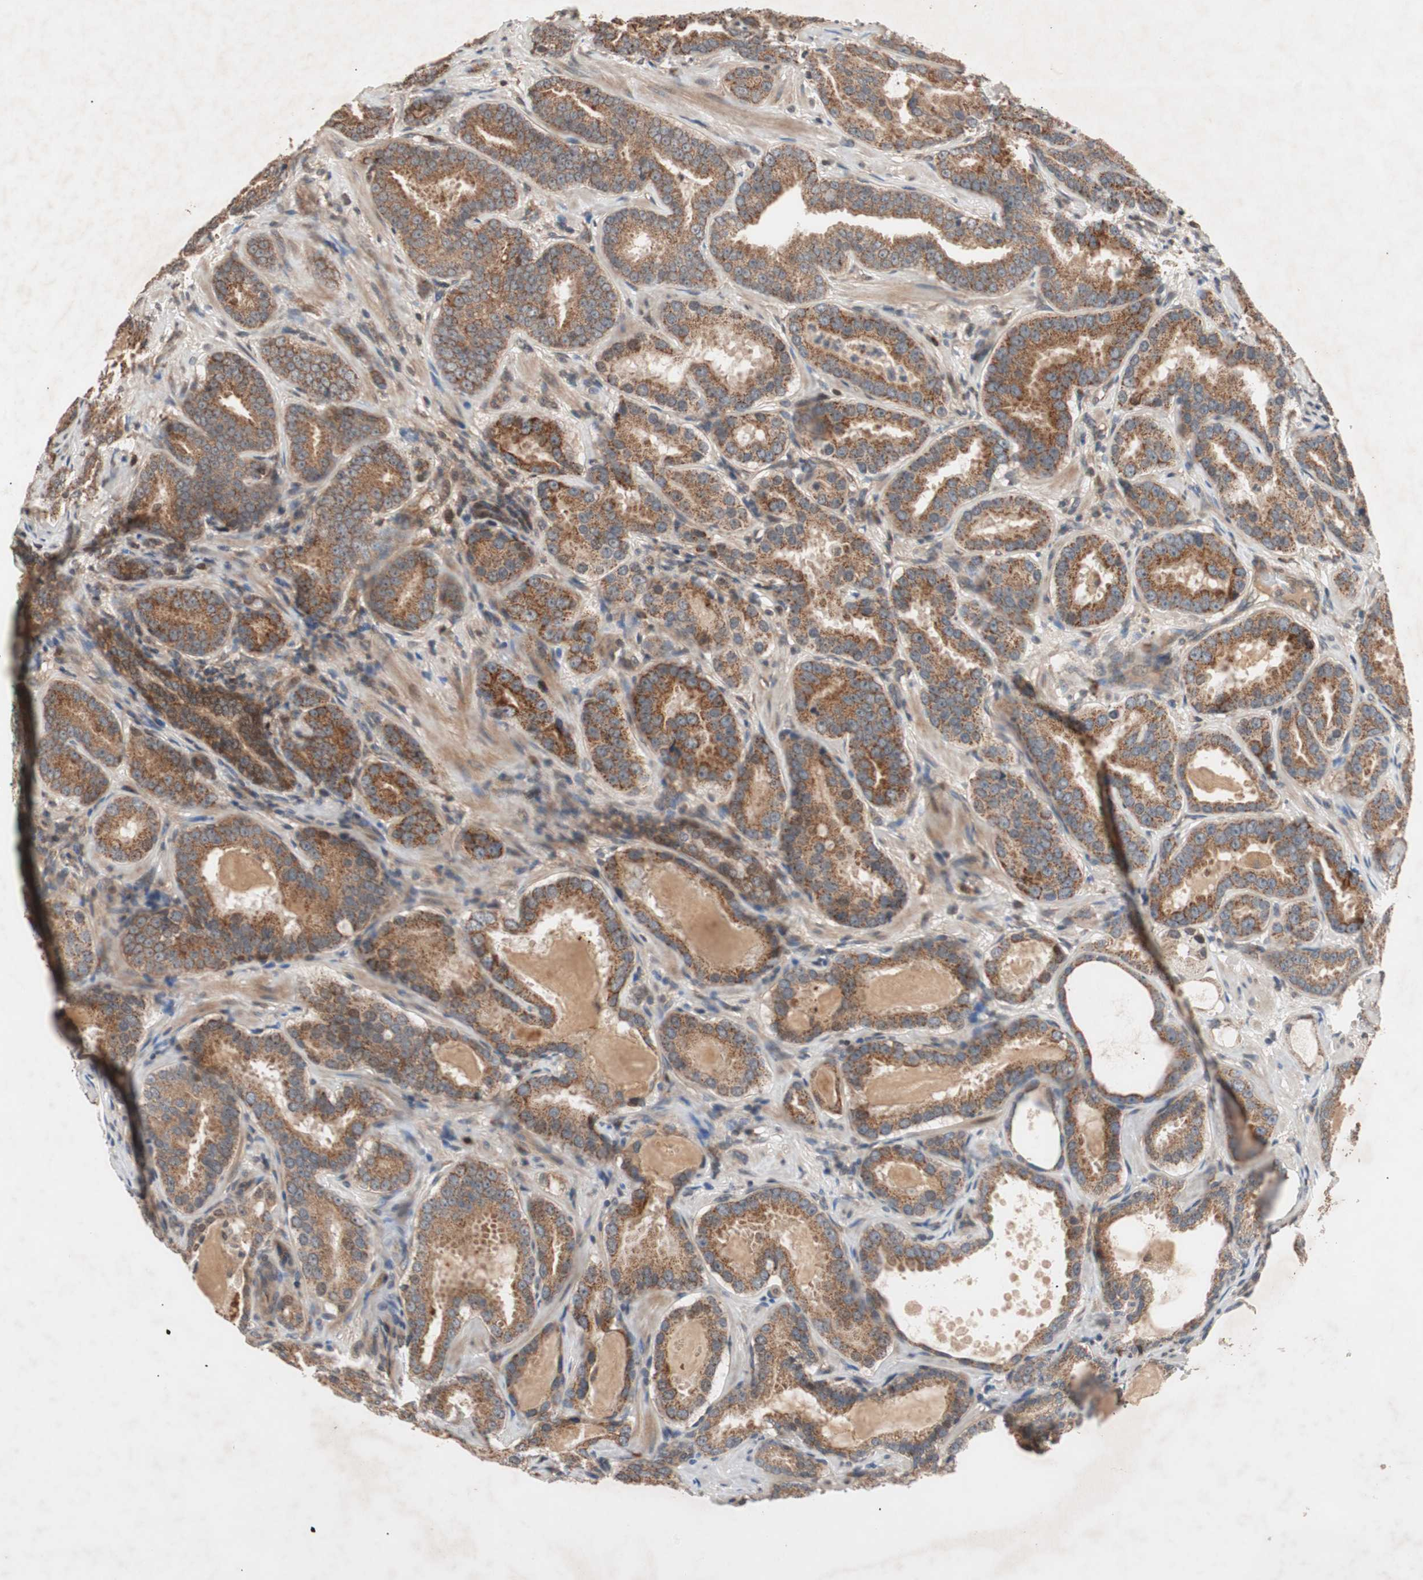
{"staining": {"intensity": "moderate", "quantity": ">75%", "location": "cytoplasmic/membranous"}, "tissue": "prostate cancer", "cell_type": "Tumor cells", "image_type": "cancer", "snomed": [{"axis": "morphology", "description": "Adenocarcinoma, Low grade"}, {"axis": "topography", "description": "Prostate"}], "caption": "This micrograph shows immunohistochemistry (IHC) staining of prostate cancer (low-grade adenocarcinoma), with medium moderate cytoplasmic/membranous positivity in approximately >75% of tumor cells.", "gene": "NF2", "patient": {"sex": "male", "age": 59}}